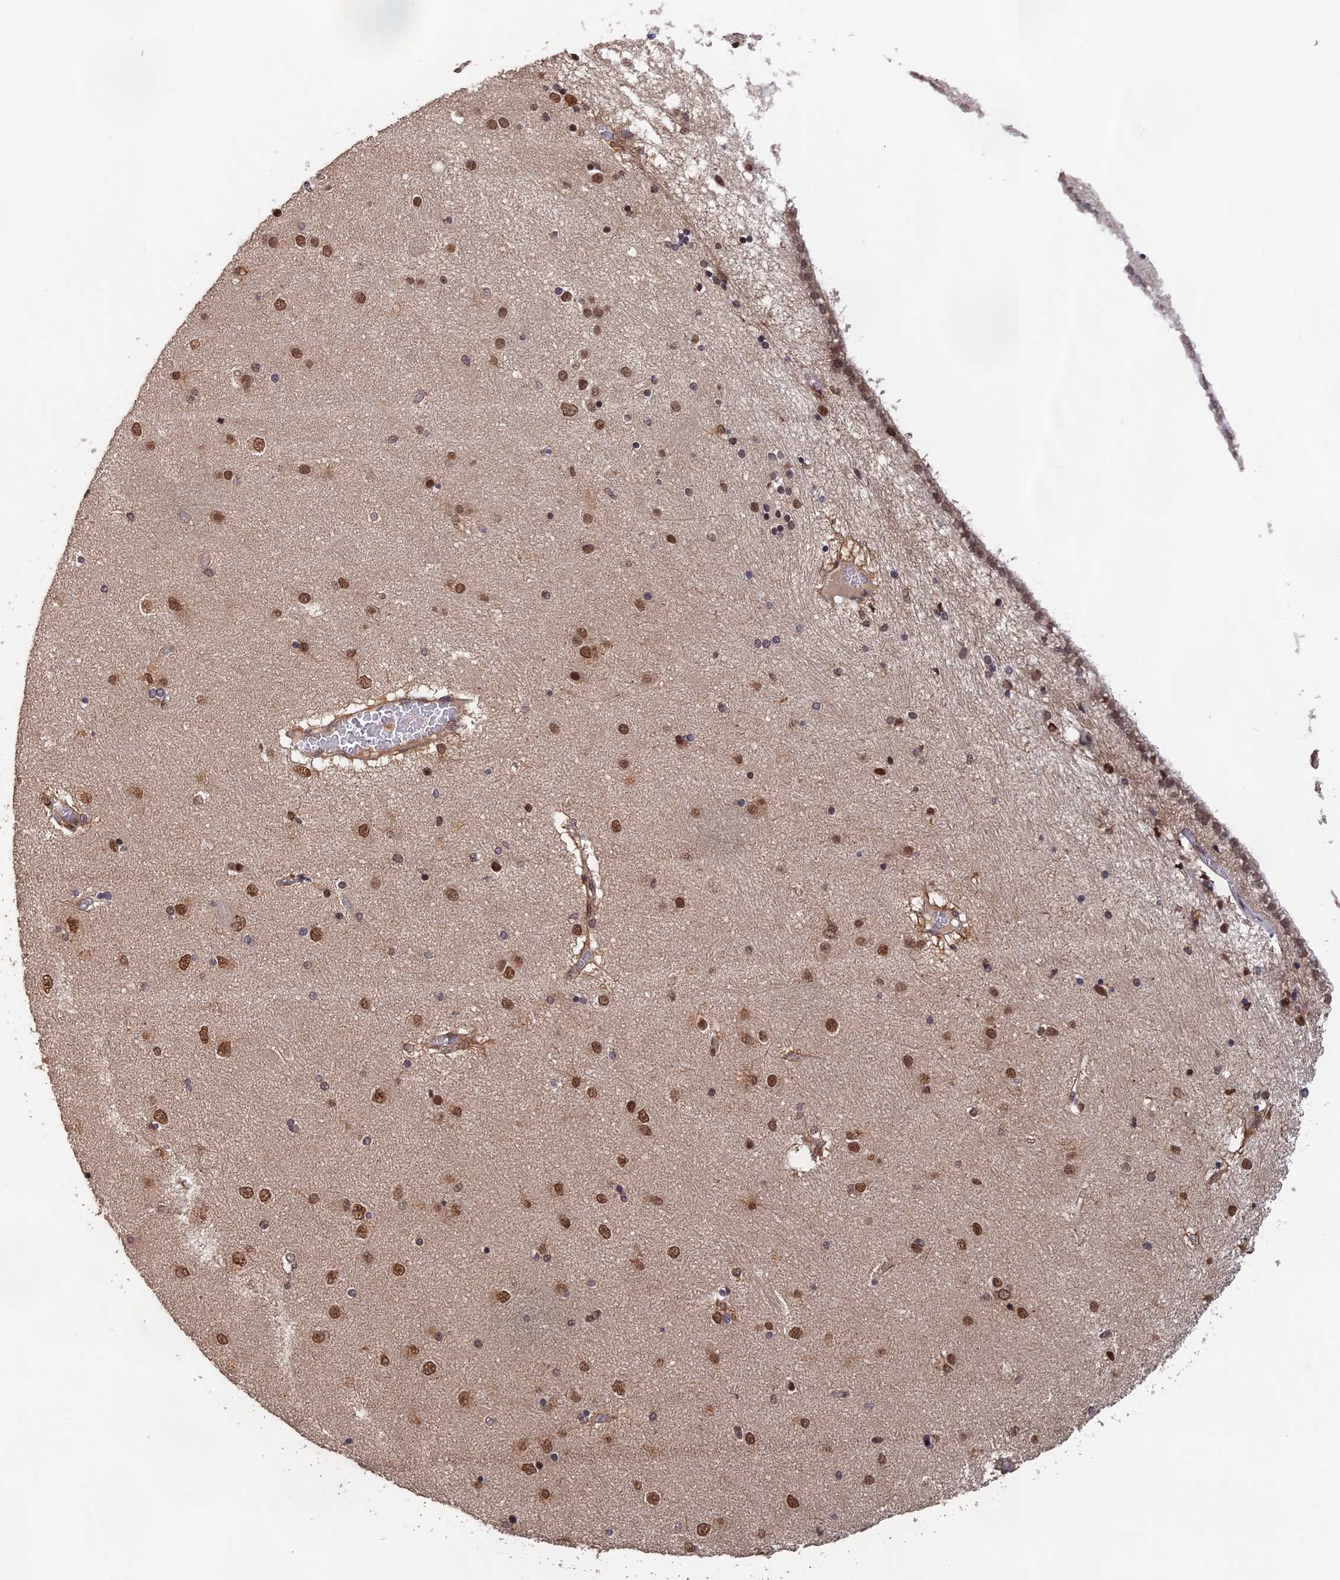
{"staining": {"intensity": "moderate", "quantity": "<25%", "location": "nuclear"}, "tissue": "hippocampus", "cell_type": "Glial cells", "image_type": "normal", "snomed": [{"axis": "morphology", "description": "Normal tissue, NOS"}, {"axis": "topography", "description": "Hippocampus"}], "caption": "An IHC image of benign tissue is shown. Protein staining in brown highlights moderate nuclear positivity in hippocampus within glial cells. (IHC, brightfield microscopy, high magnification).", "gene": "OSBPL1A", "patient": {"sex": "female", "age": 54}}